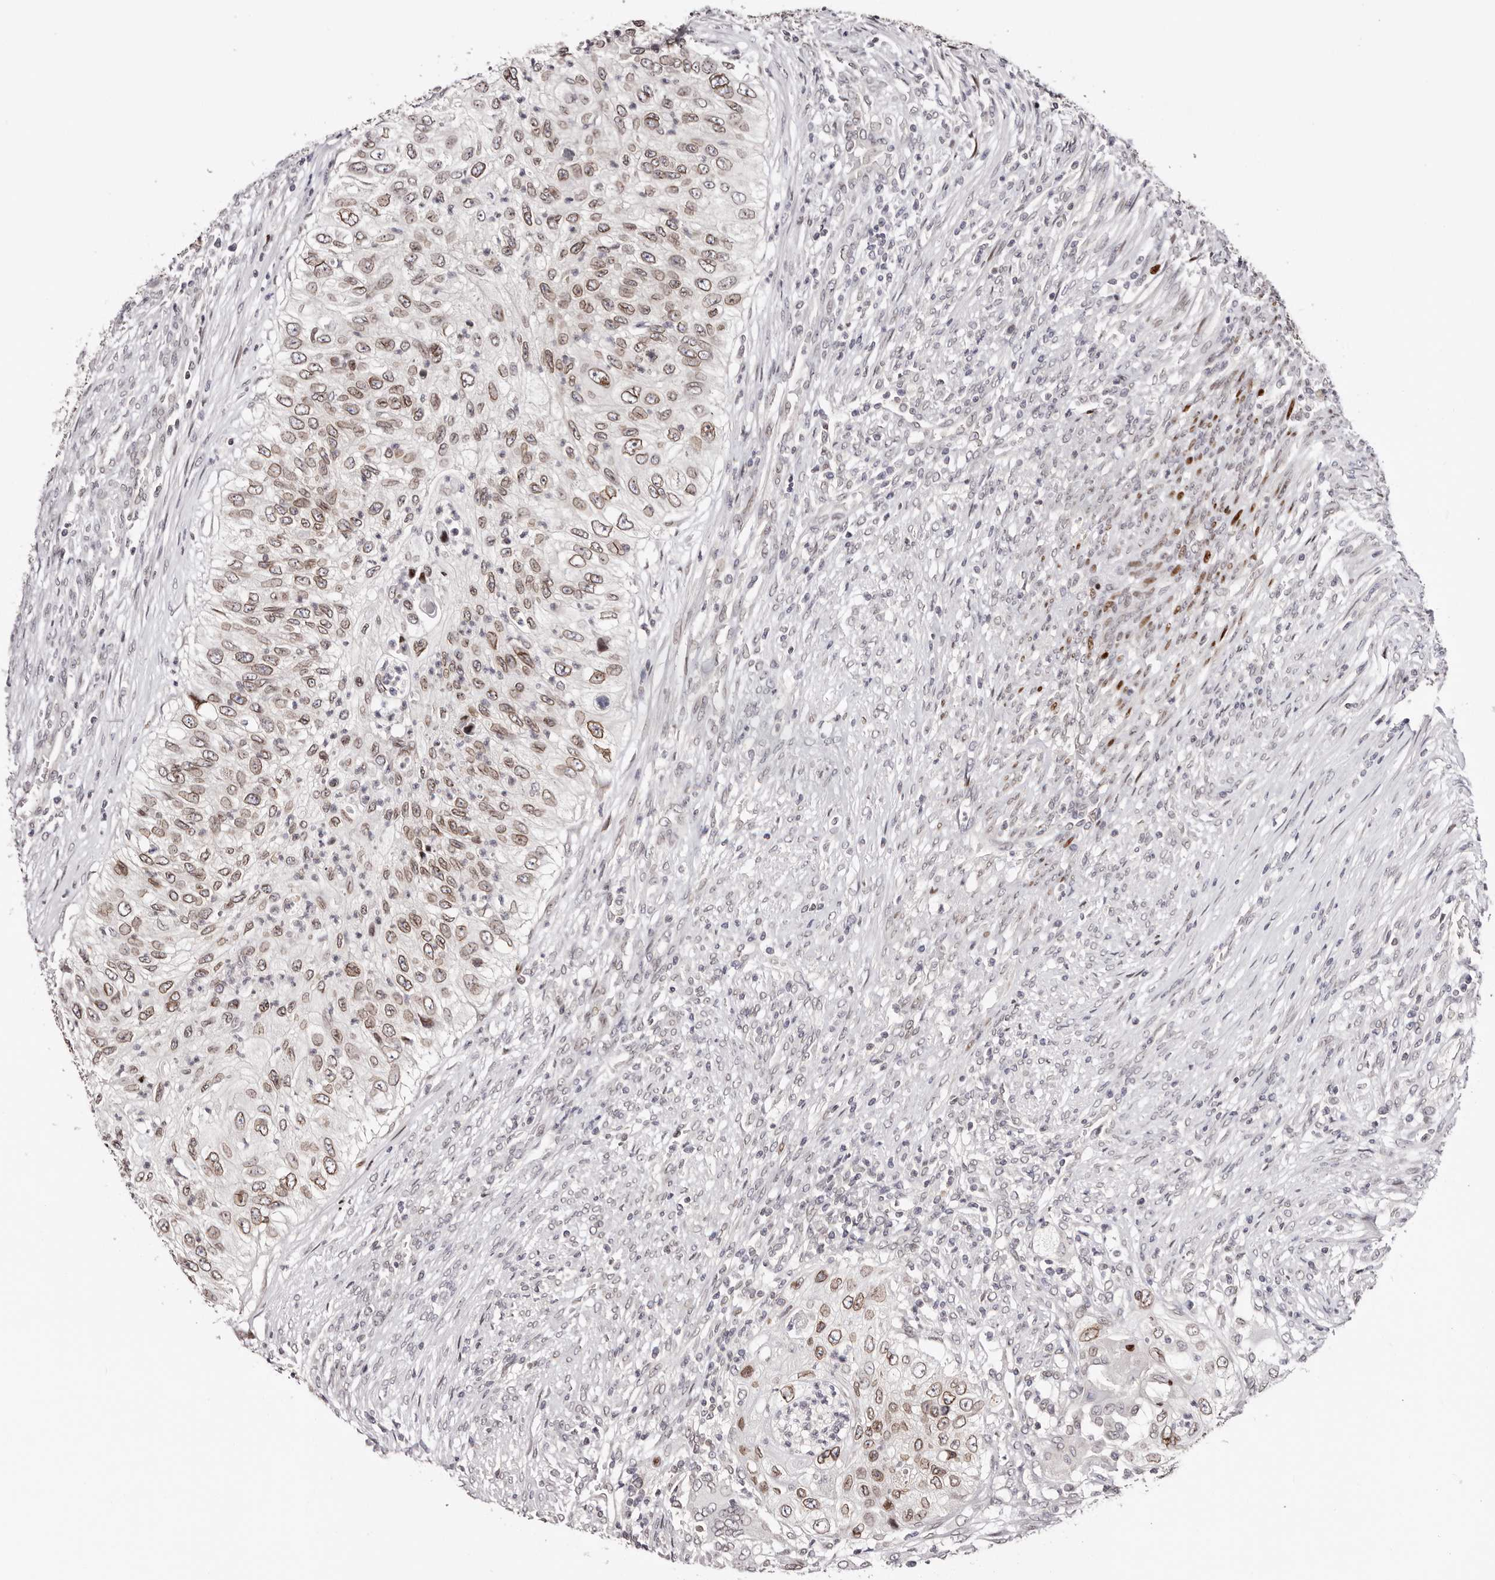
{"staining": {"intensity": "moderate", "quantity": ">75%", "location": "cytoplasmic/membranous,nuclear"}, "tissue": "urothelial cancer", "cell_type": "Tumor cells", "image_type": "cancer", "snomed": [{"axis": "morphology", "description": "Urothelial carcinoma, High grade"}, {"axis": "topography", "description": "Urinary bladder"}], "caption": "Immunohistochemical staining of high-grade urothelial carcinoma exhibits medium levels of moderate cytoplasmic/membranous and nuclear positivity in approximately >75% of tumor cells. (DAB = brown stain, brightfield microscopy at high magnification).", "gene": "NUP153", "patient": {"sex": "female", "age": 60}}